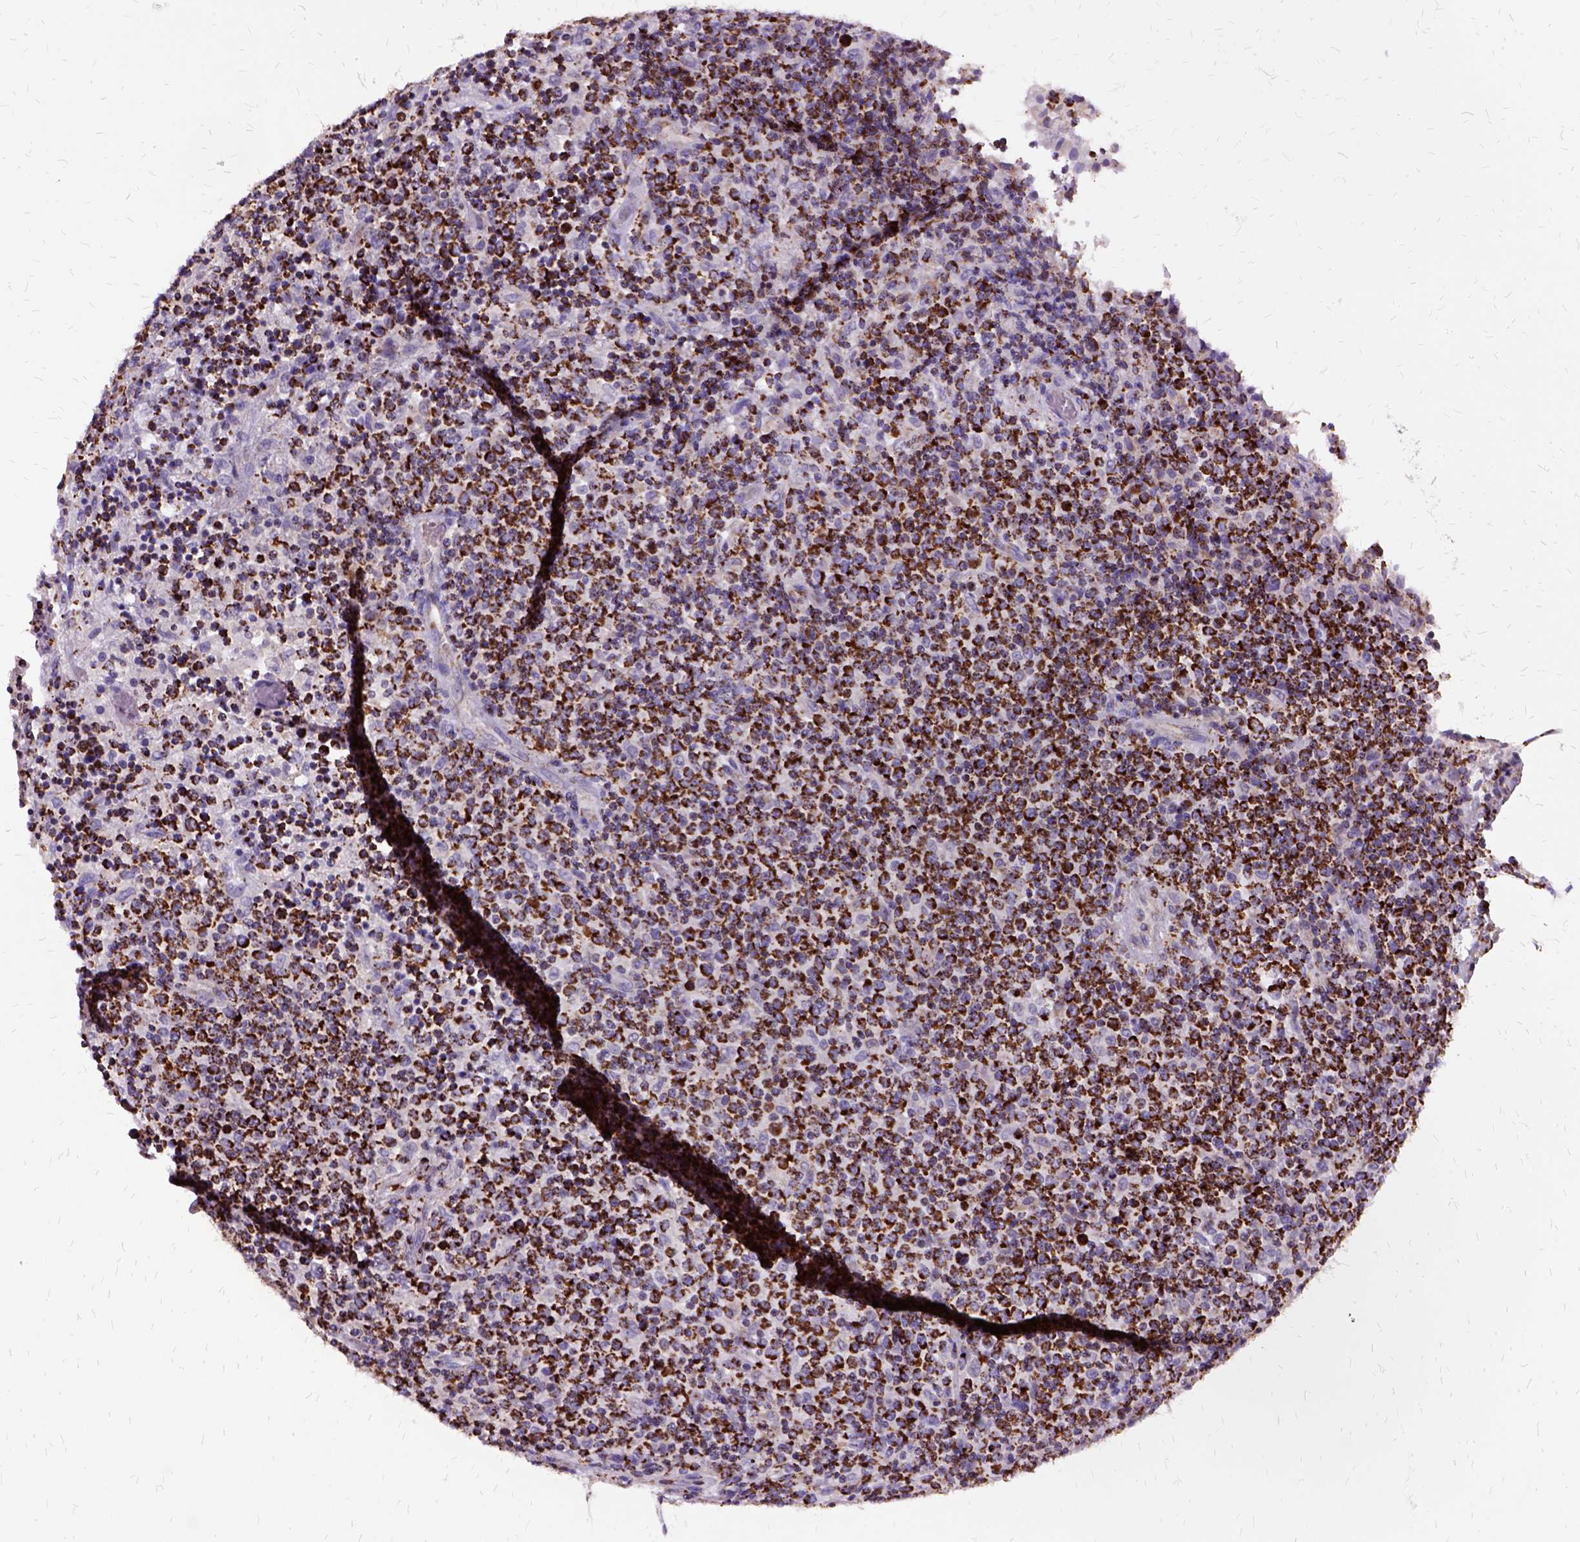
{"staining": {"intensity": "strong", "quantity": ">75%", "location": "cytoplasmic/membranous"}, "tissue": "lymphoma", "cell_type": "Tumor cells", "image_type": "cancer", "snomed": [{"axis": "morphology", "description": "Malignant lymphoma, non-Hodgkin's type, High grade"}, {"axis": "topography", "description": "Lung"}], "caption": "Immunohistochemical staining of lymphoma displays high levels of strong cytoplasmic/membranous positivity in approximately >75% of tumor cells. (DAB = brown stain, brightfield microscopy at high magnification).", "gene": "OXCT1", "patient": {"sex": "male", "age": 79}}